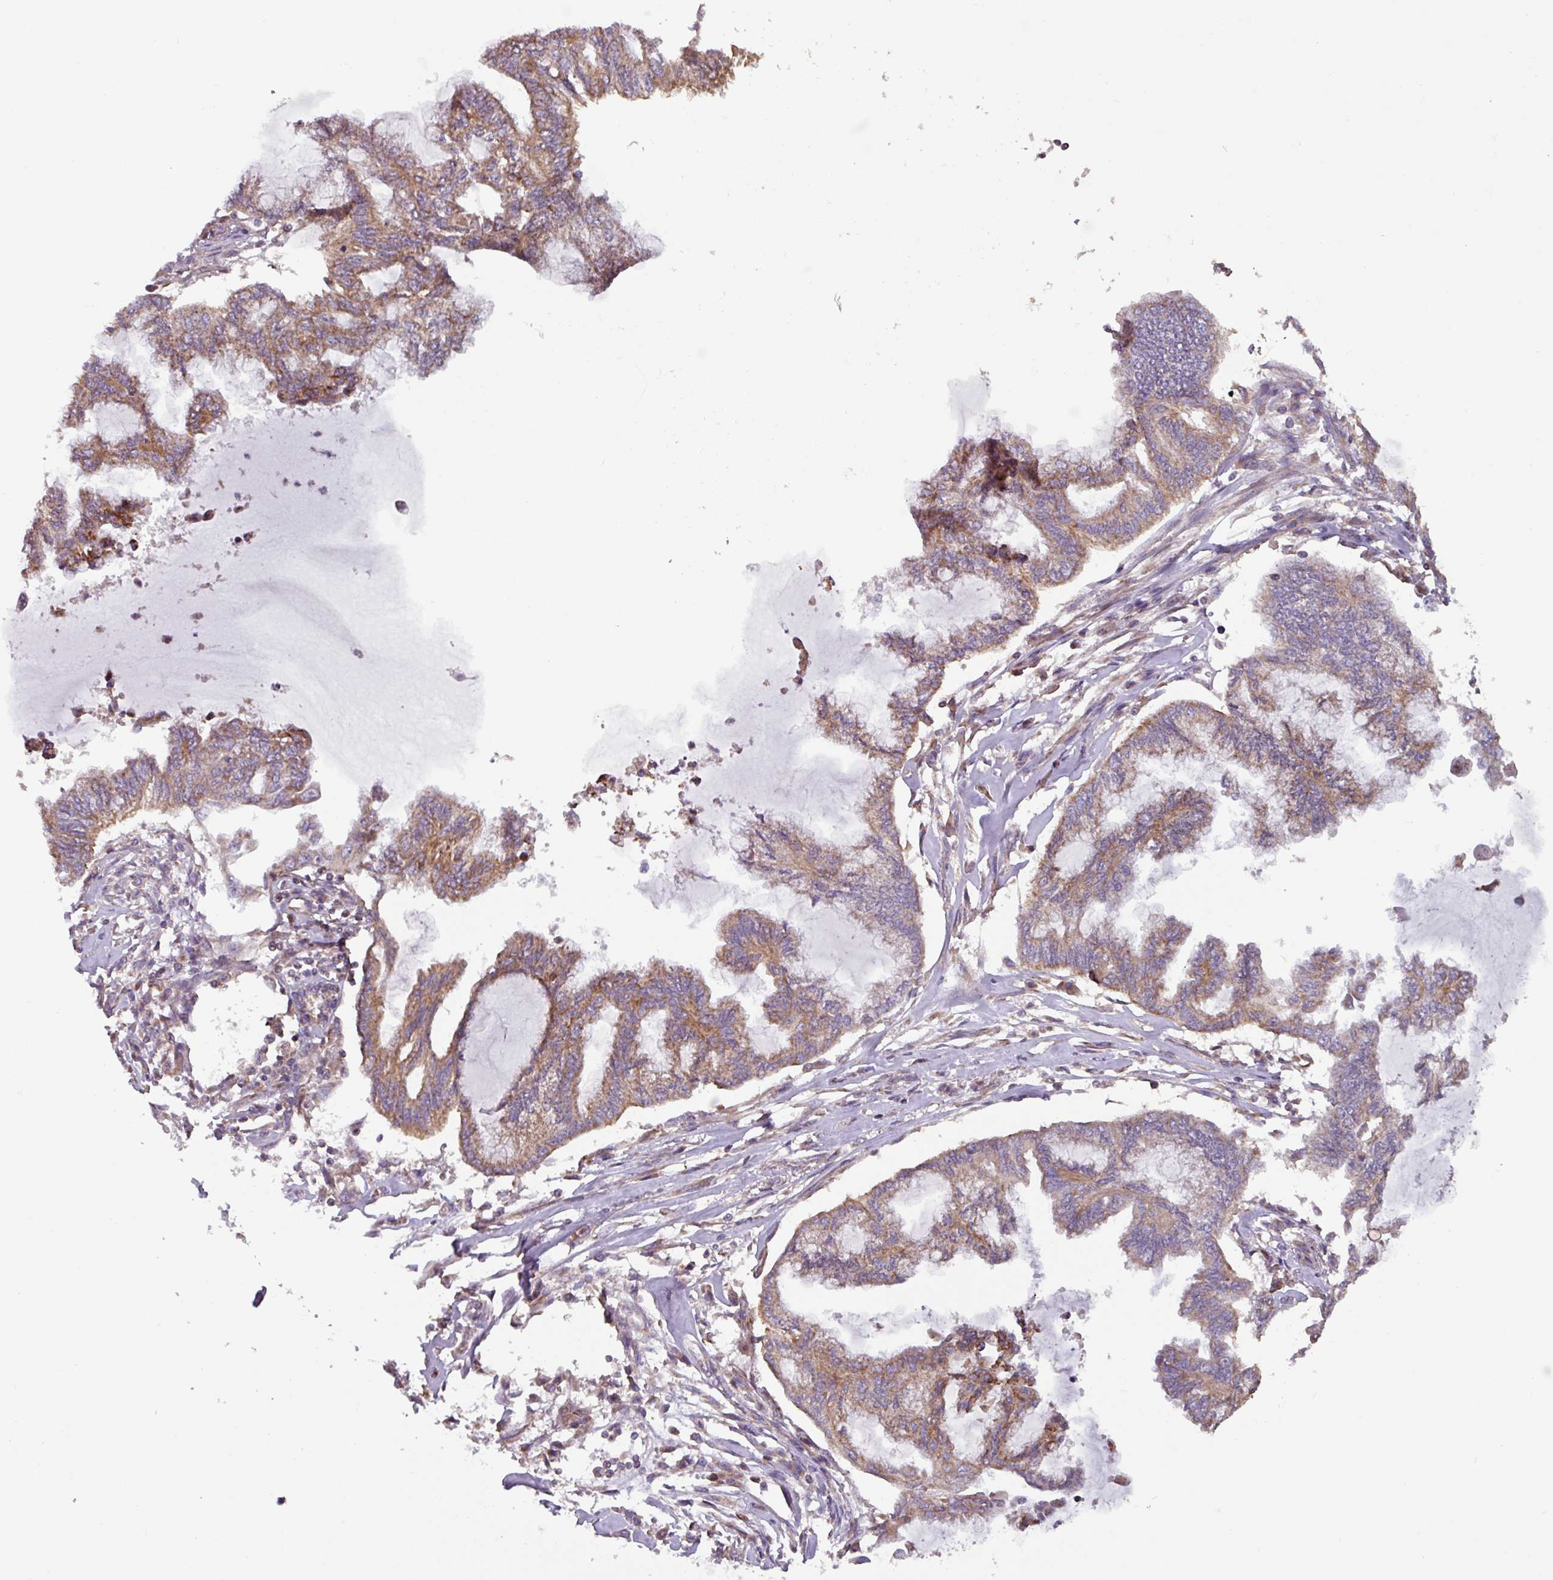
{"staining": {"intensity": "moderate", "quantity": ">75%", "location": "cytoplasmic/membranous"}, "tissue": "endometrial cancer", "cell_type": "Tumor cells", "image_type": "cancer", "snomed": [{"axis": "morphology", "description": "Adenocarcinoma, NOS"}, {"axis": "topography", "description": "Endometrium"}], "caption": "This is an image of immunohistochemistry (IHC) staining of endometrial cancer (adenocarcinoma), which shows moderate positivity in the cytoplasmic/membranous of tumor cells.", "gene": "PLEKHD1", "patient": {"sex": "female", "age": 86}}